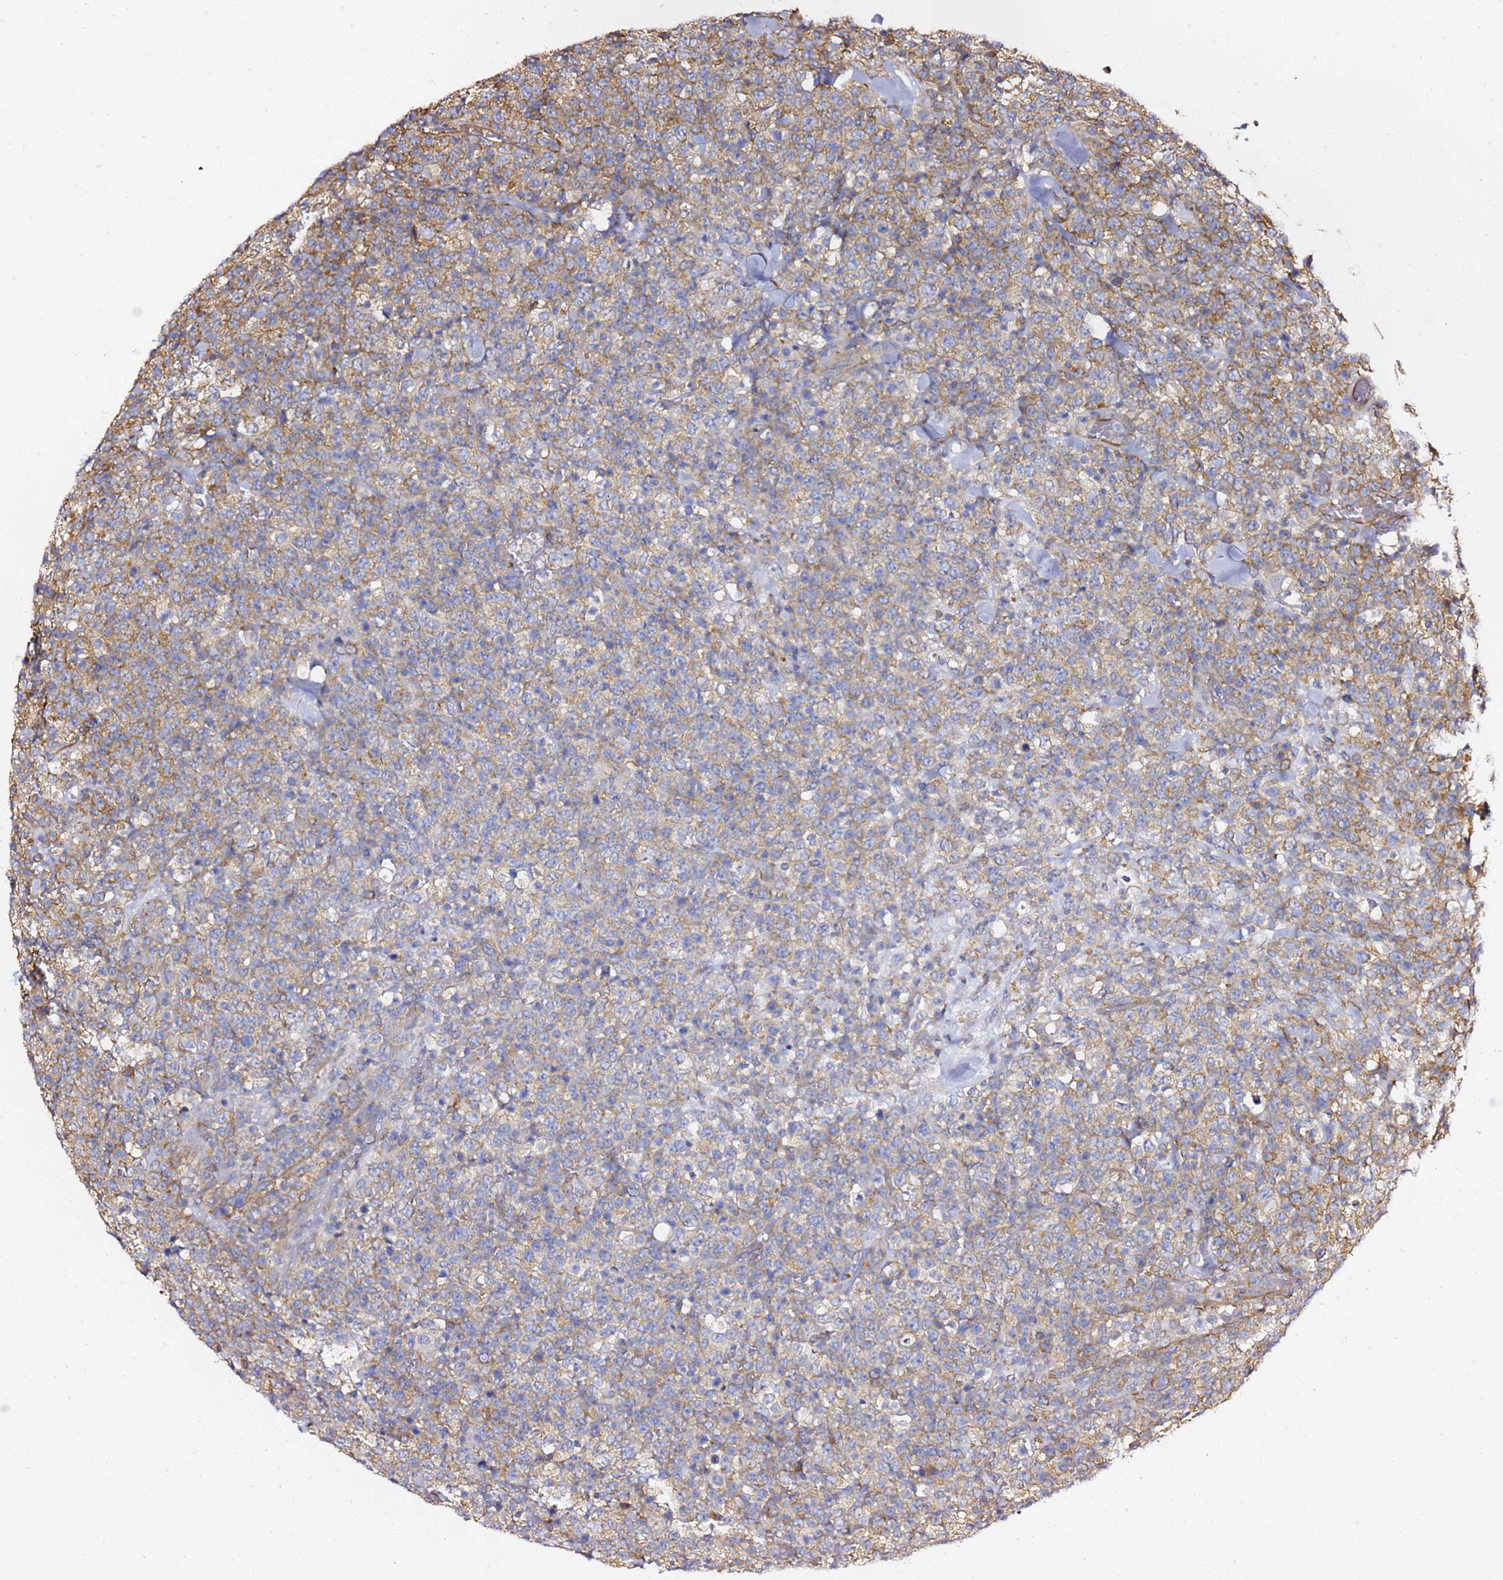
{"staining": {"intensity": "moderate", "quantity": "25%-75%", "location": "cytoplasmic/membranous"}, "tissue": "lymphoma", "cell_type": "Tumor cells", "image_type": "cancer", "snomed": [{"axis": "morphology", "description": "Malignant lymphoma, non-Hodgkin's type, High grade"}, {"axis": "topography", "description": "Colon"}], "caption": "IHC photomicrograph of neoplastic tissue: human high-grade malignant lymphoma, non-Hodgkin's type stained using immunohistochemistry reveals medium levels of moderate protein expression localized specifically in the cytoplasmic/membranous of tumor cells, appearing as a cytoplasmic/membranous brown color.", "gene": "TPST1", "patient": {"sex": "female", "age": 53}}